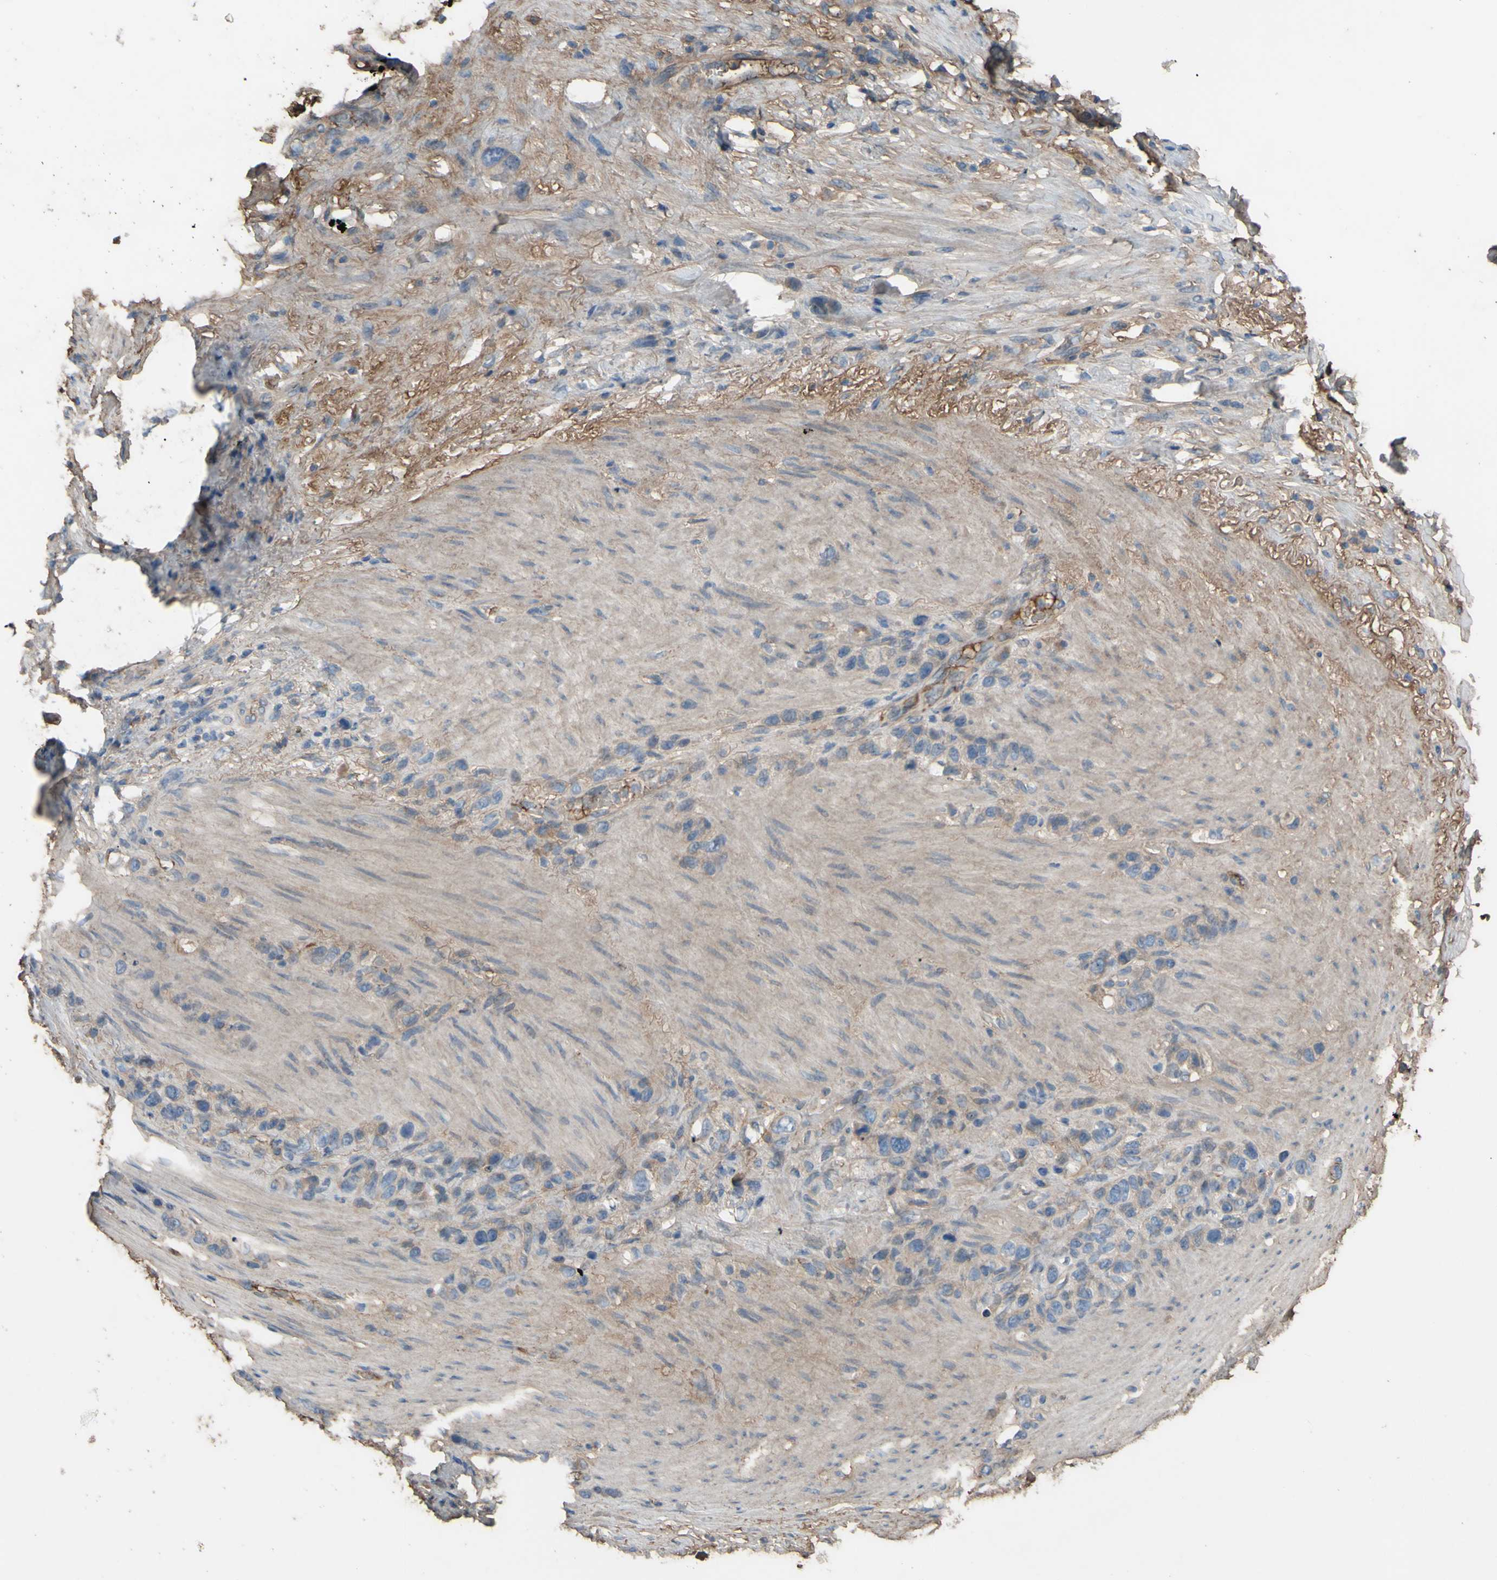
{"staining": {"intensity": "moderate", "quantity": "<25%", "location": "cytoplasmic/membranous"}, "tissue": "stomach cancer", "cell_type": "Tumor cells", "image_type": "cancer", "snomed": [{"axis": "morphology", "description": "Adenocarcinoma, NOS"}, {"axis": "morphology", "description": "Adenocarcinoma, High grade"}, {"axis": "topography", "description": "Stomach, upper"}, {"axis": "topography", "description": "Stomach, lower"}], "caption": "Brown immunohistochemical staining in stomach cancer (high-grade adenocarcinoma) displays moderate cytoplasmic/membranous staining in about <25% of tumor cells. (Stains: DAB (3,3'-diaminobenzidine) in brown, nuclei in blue, Microscopy: brightfield microscopy at high magnification).", "gene": "PTGDS", "patient": {"sex": "female", "age": 65}}